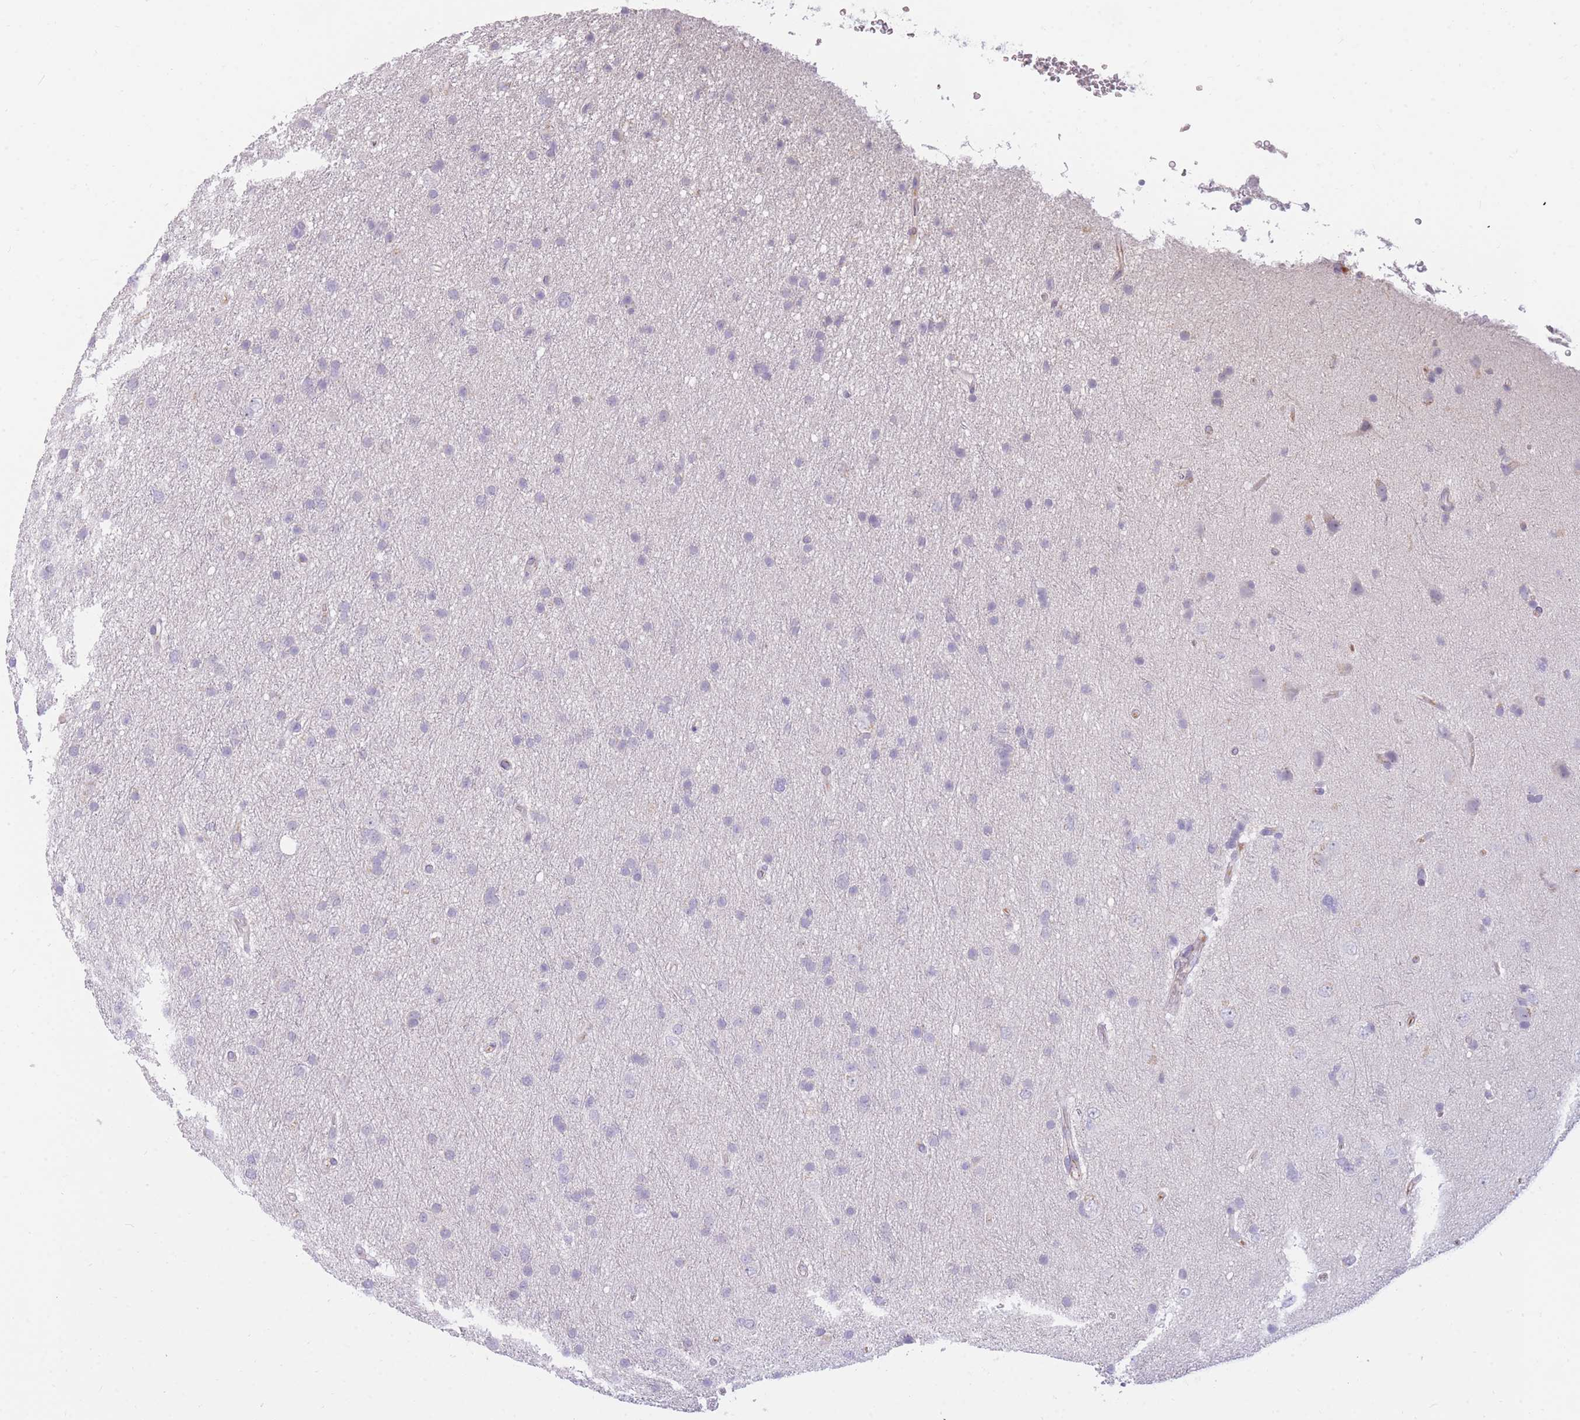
{"staining": {"intensity": "negative", "quantity": "none", "location": "none"}, "tissue": "glioma", "cell_type": "Tumor cells", "image_type": "cancer", "snomed": [{"axis": "morphology", "description": "Glioma, malignant, Low grade"}, {"axis": "topography", "description": "Cerebral cortex"}], "caption": "Histopathology image shows no protein expression in tumor cells of glioma tissue.", "gene": "TPSD1", "patient": {"sex": "female", "age": 39}}